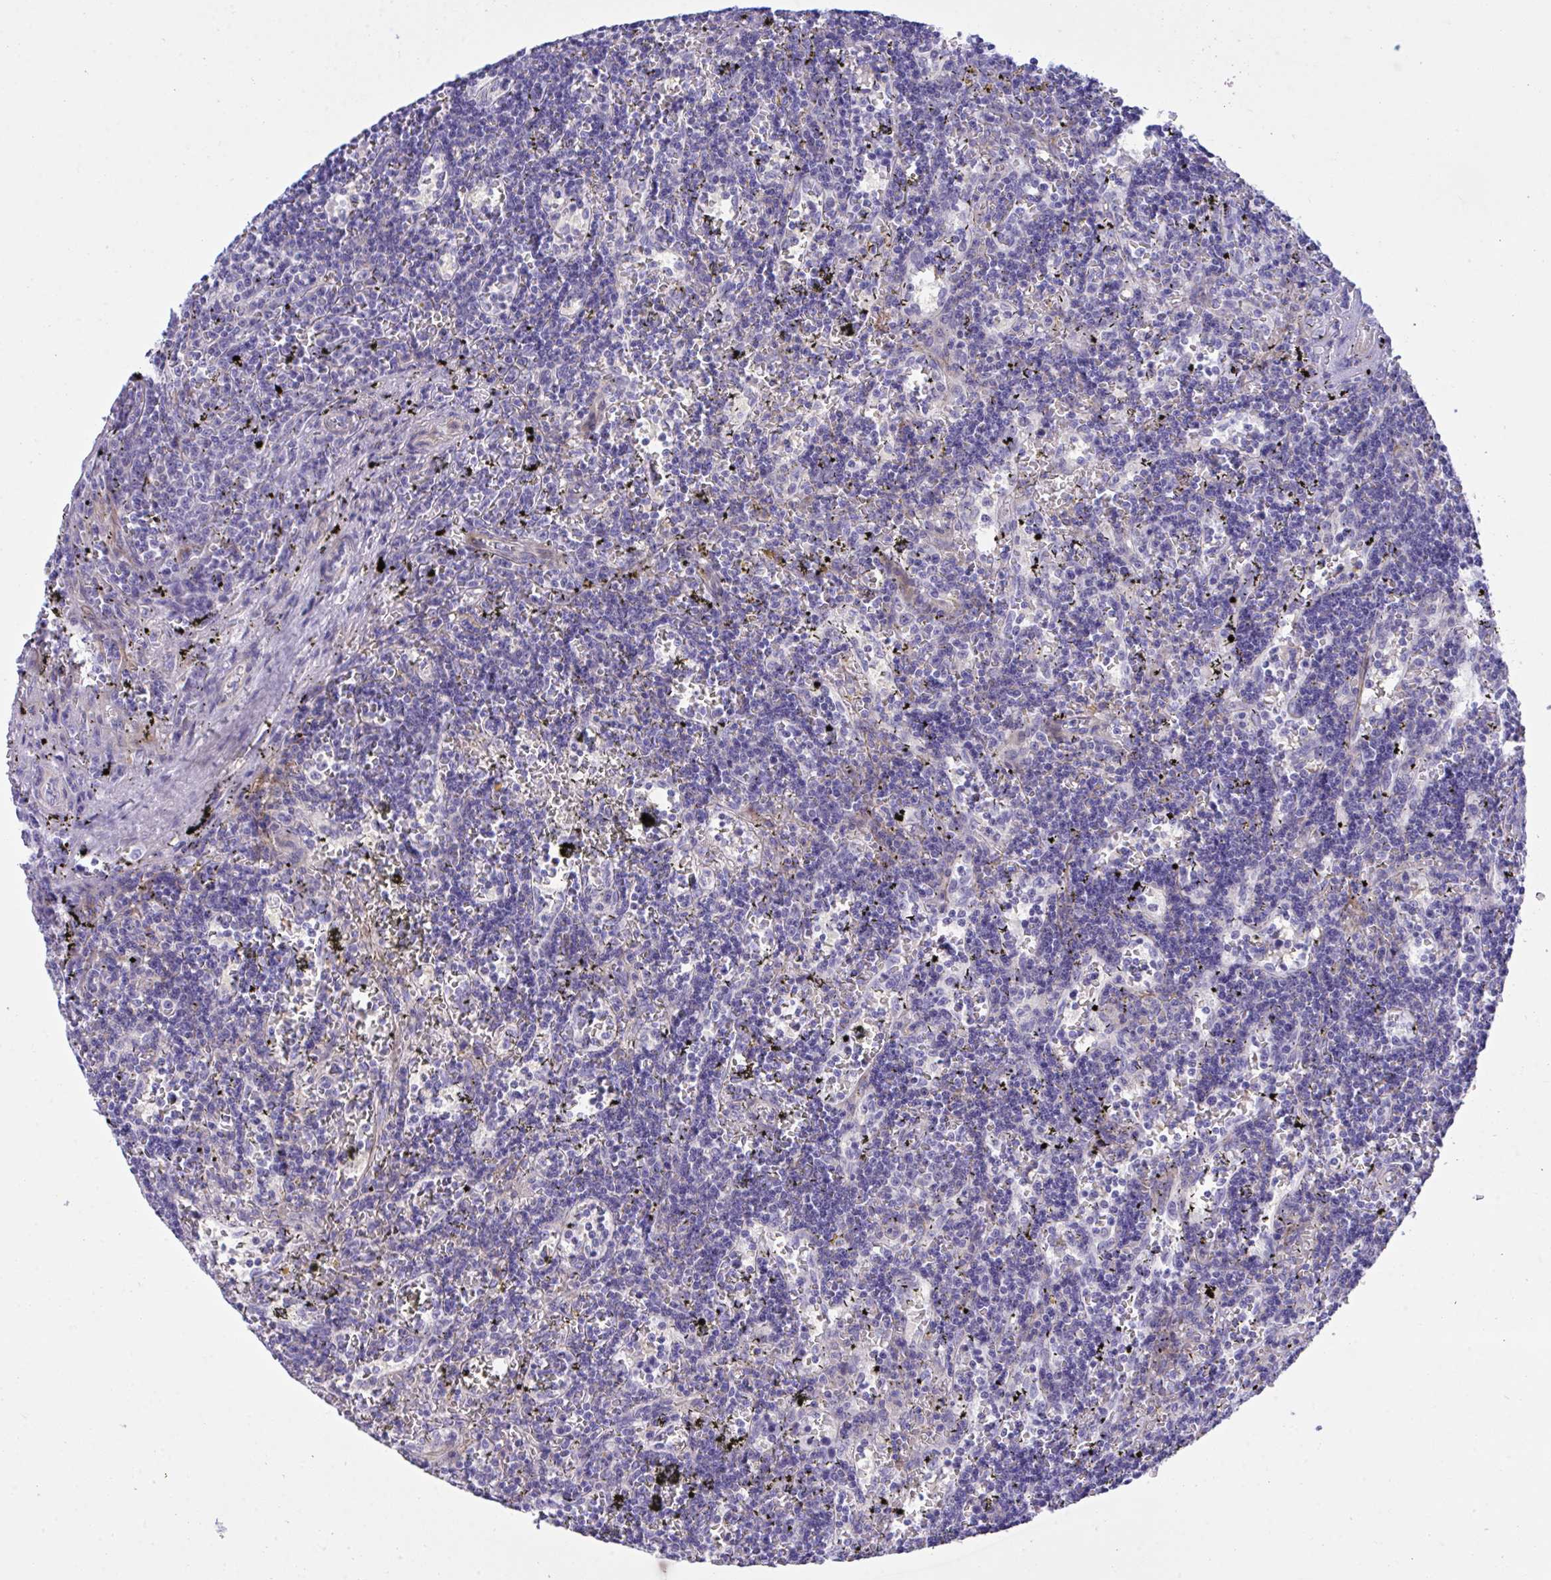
{"staining": {"intensity": "negative", "quantity": "none", "location": "none"}, "tissue": "lymphoma", "cell_type": "Tumor cells", "image_type": "cancer", "snomed": [{"axis": "morphology", "description": "Malignant lymphoma, non-Hodgkin's type, Low grade"}, {"axis": "topography", "description": "Spleen"}], "caption": "Low-grade malignant lymphoma, non-Hodgkin's type was stained to show a protein in brown. There is no significant positivity in tumor cells.", "gene": "MED9", "patient": {"sex": "male", "age": 60}}